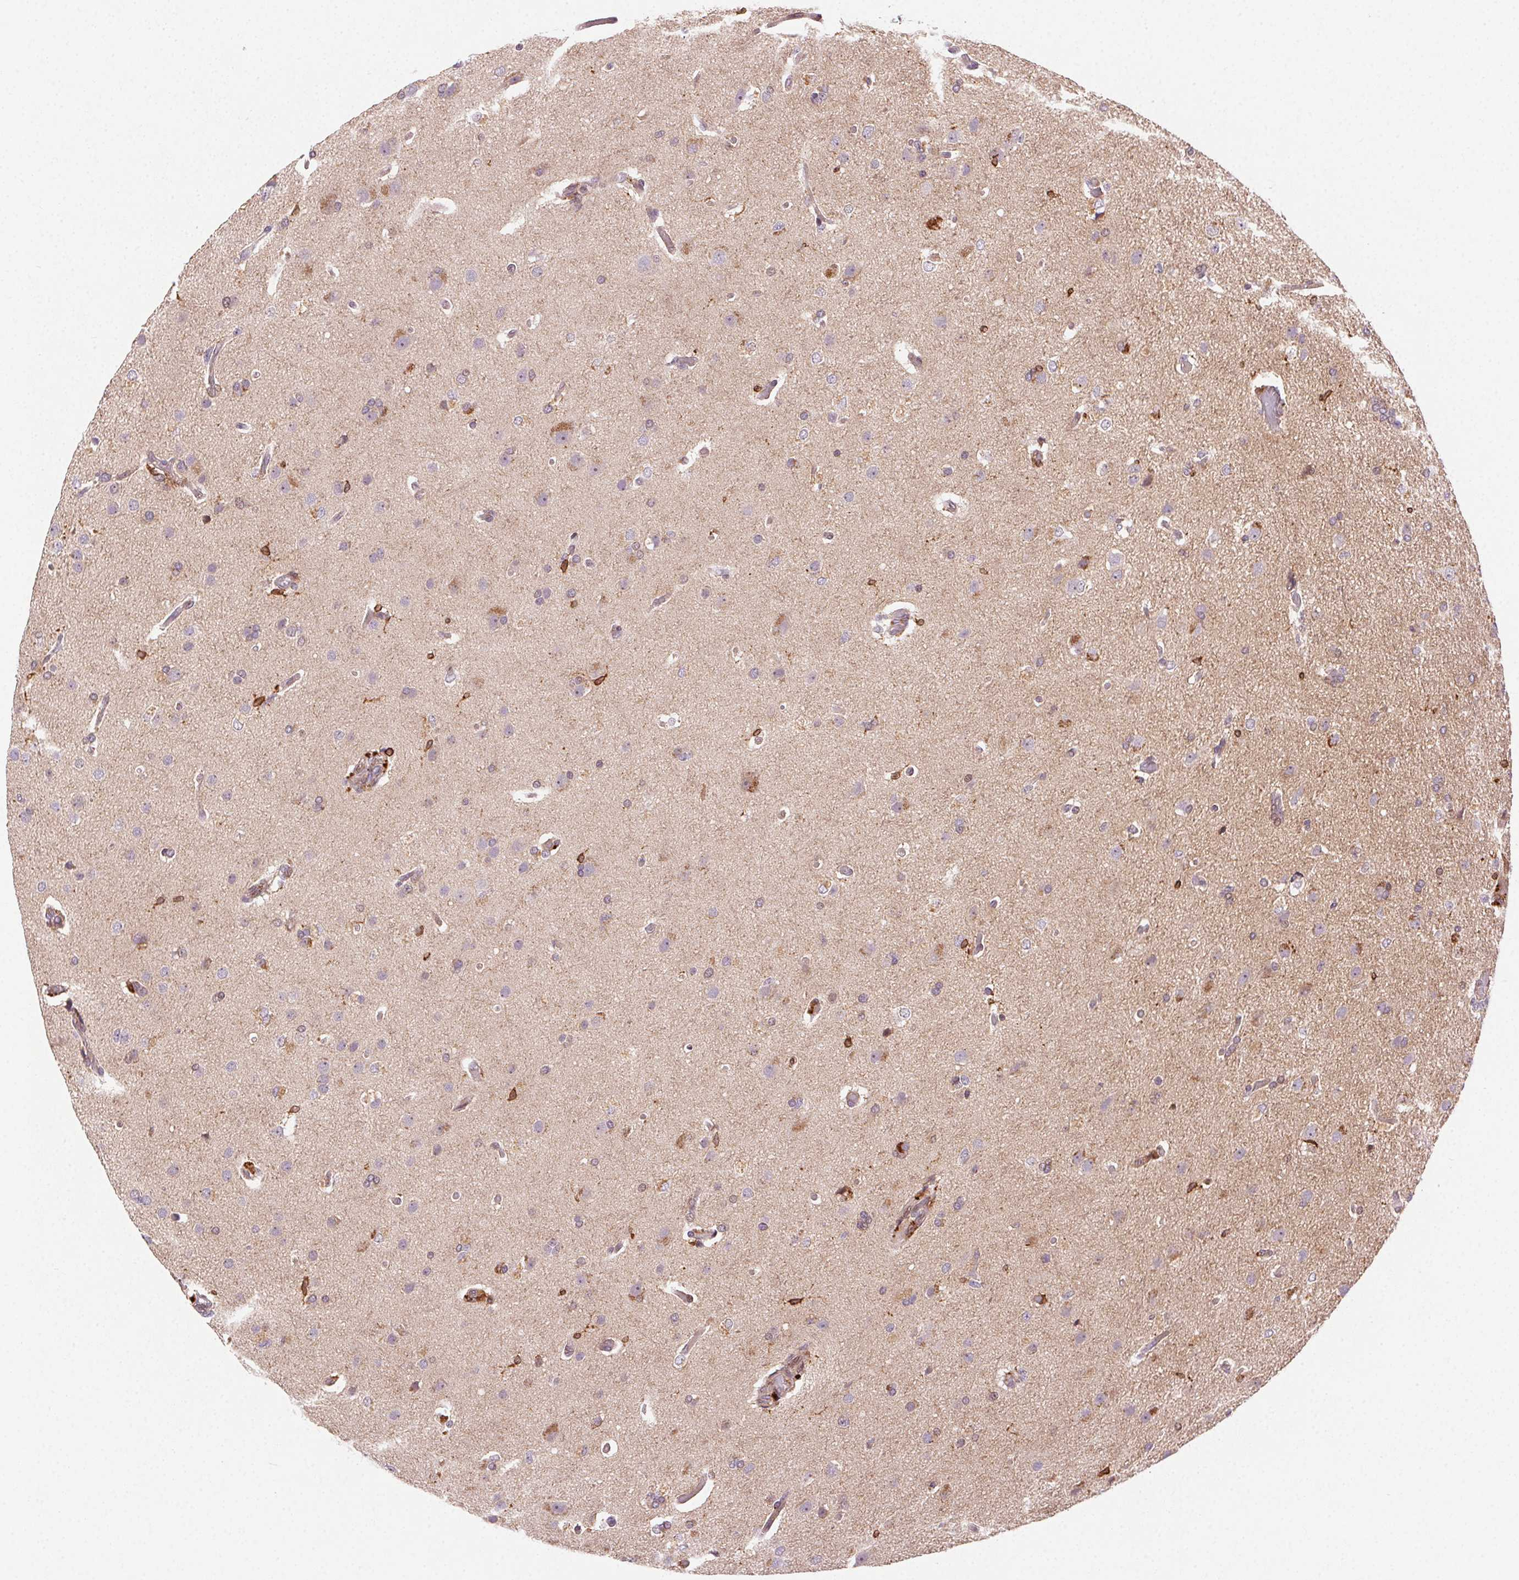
{"staining": {"intensity": "negative", "quantity": "none", "location": "none"}, "tissue": "glioma", "cell_type": "Tumor cells", "image_type": "cancer", "snomed": [{"axis": "morphology", "description": "Glioma, malignant, High grade"}, {"axis": "topography", "description": "Brain"}], "caption": "Immunohistochemistry micrograph of neoplastic tissue: human malignant high-grade glioma stained with DAB reveals no significant protein positivity in tumor cells.", "gene": "RNASET2", "patient": {"sex": "male", "age": 68}}